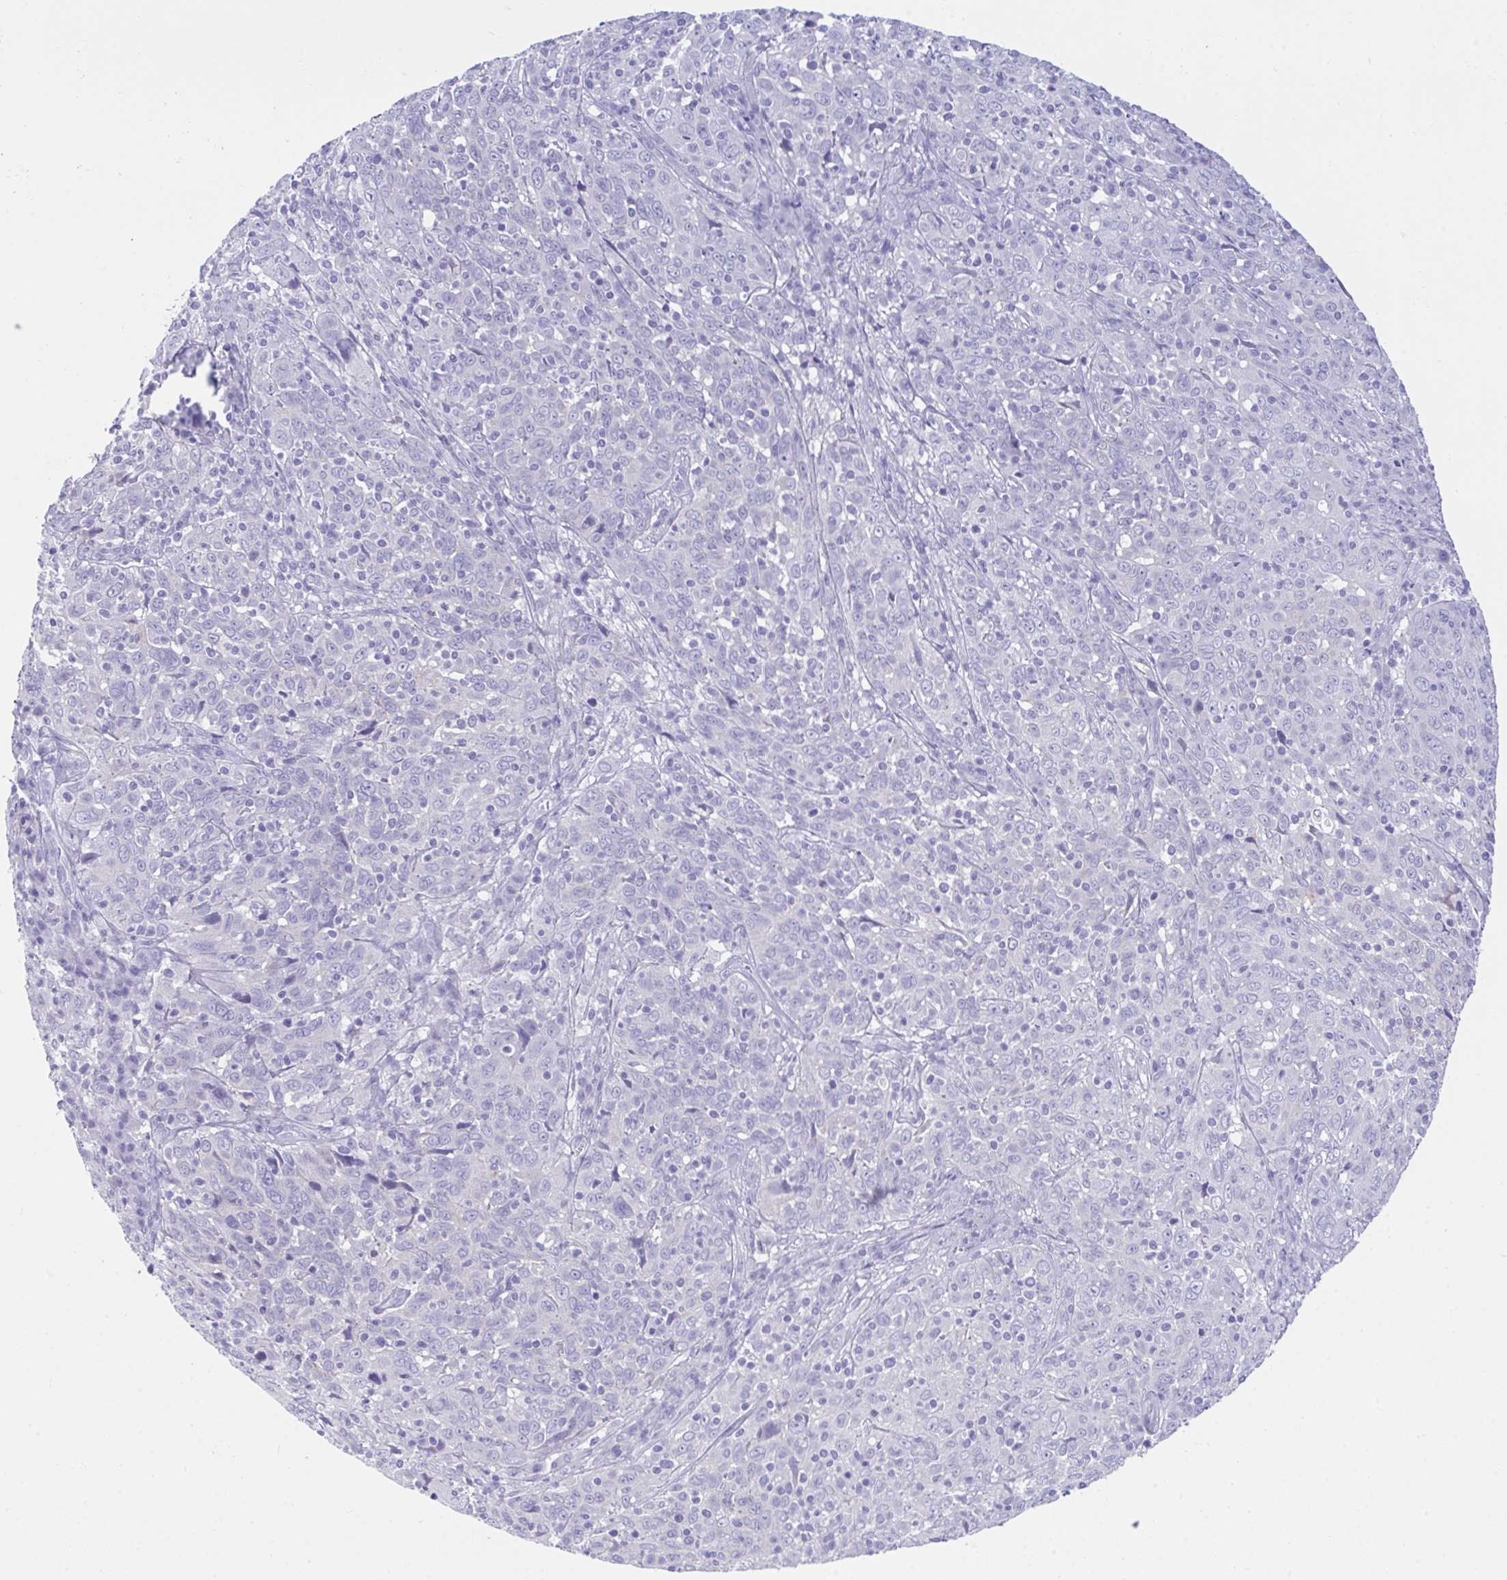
{"staining": {"intensity": "negative", "quantity": "none", "location": "none"}, "tissue": "cervical cancer", "cell_type": "Tumor cells", "image_type": "cancer", "snomed": [{"axis": "morphology", "description": "Squamous cell carcinoma, NOS"}, {"axis": "topography", "description": "Cervix"}], "caption": "DAB immunohistochemical staining of squamous cell carcinoma (cervical) reveals no significant positivity in tumor cells.", "gene": "PLEKHH1", "patient": {"sex": "female", "age": 46}}